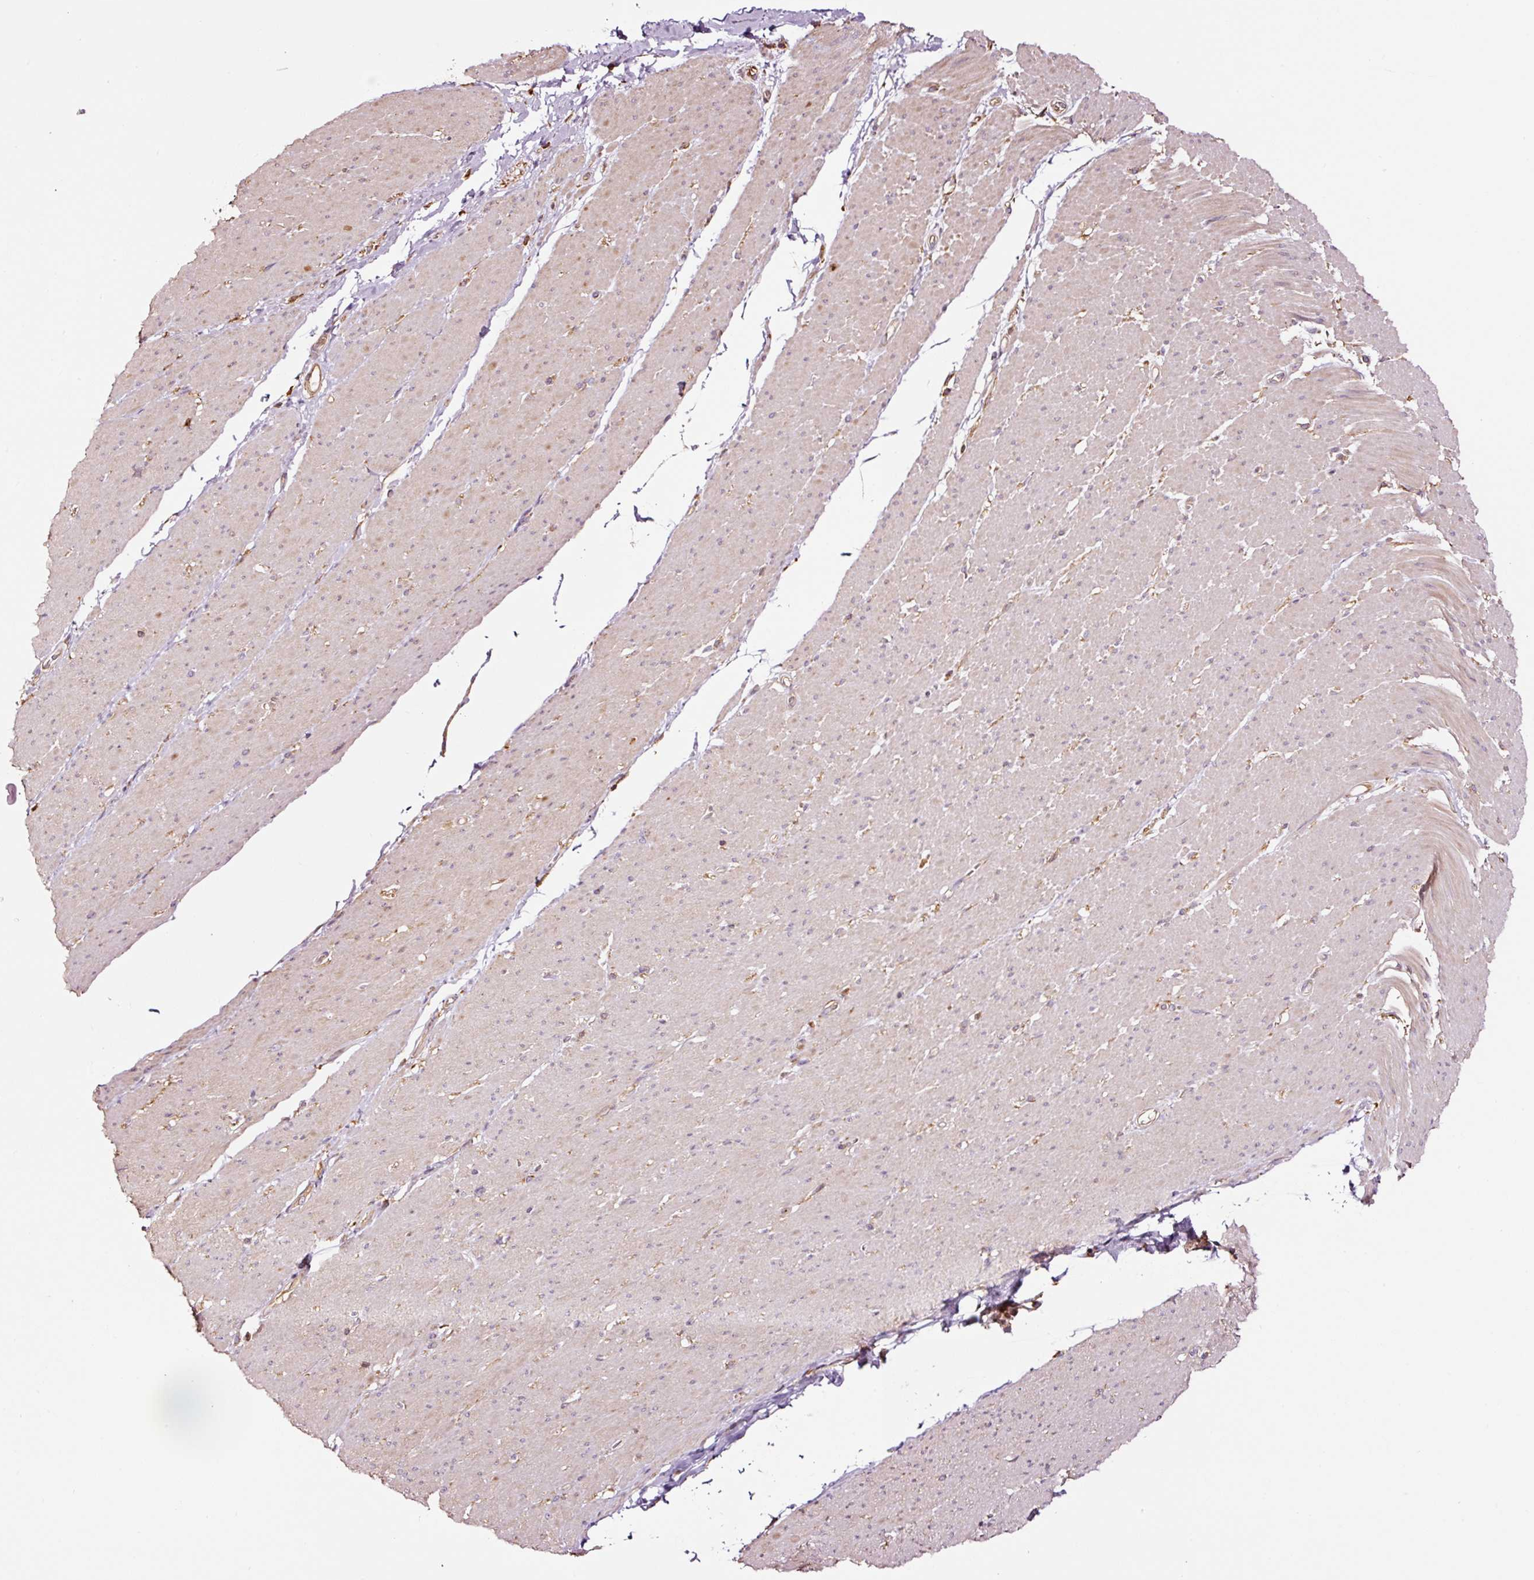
{"staining": {"intensity": "moderate", "quantity": "<25%", "location": "cytoplasmic/membranous,nuclear"}, "tissue": "smooth muscle", "cell_type": "Smooth muscle cells", "image_type": "normal", "snomed": [{"axis": "morphology", "description": "Normal tissue, NOS"}, {"axis": "topography", "description": "Smooth muscle"}, {"axis": "topography", "description": "Rectum"}], "caption": "A high-resolution histopathology image shows IHC staining of unremarkable smooth muscle, which demonstrates moderate cytoplasmic/membranous,nuclear expression in about <25% of smooth muscle cells.", "gene": "METAP1", "patient": {"sex": "male", "age": 53}}